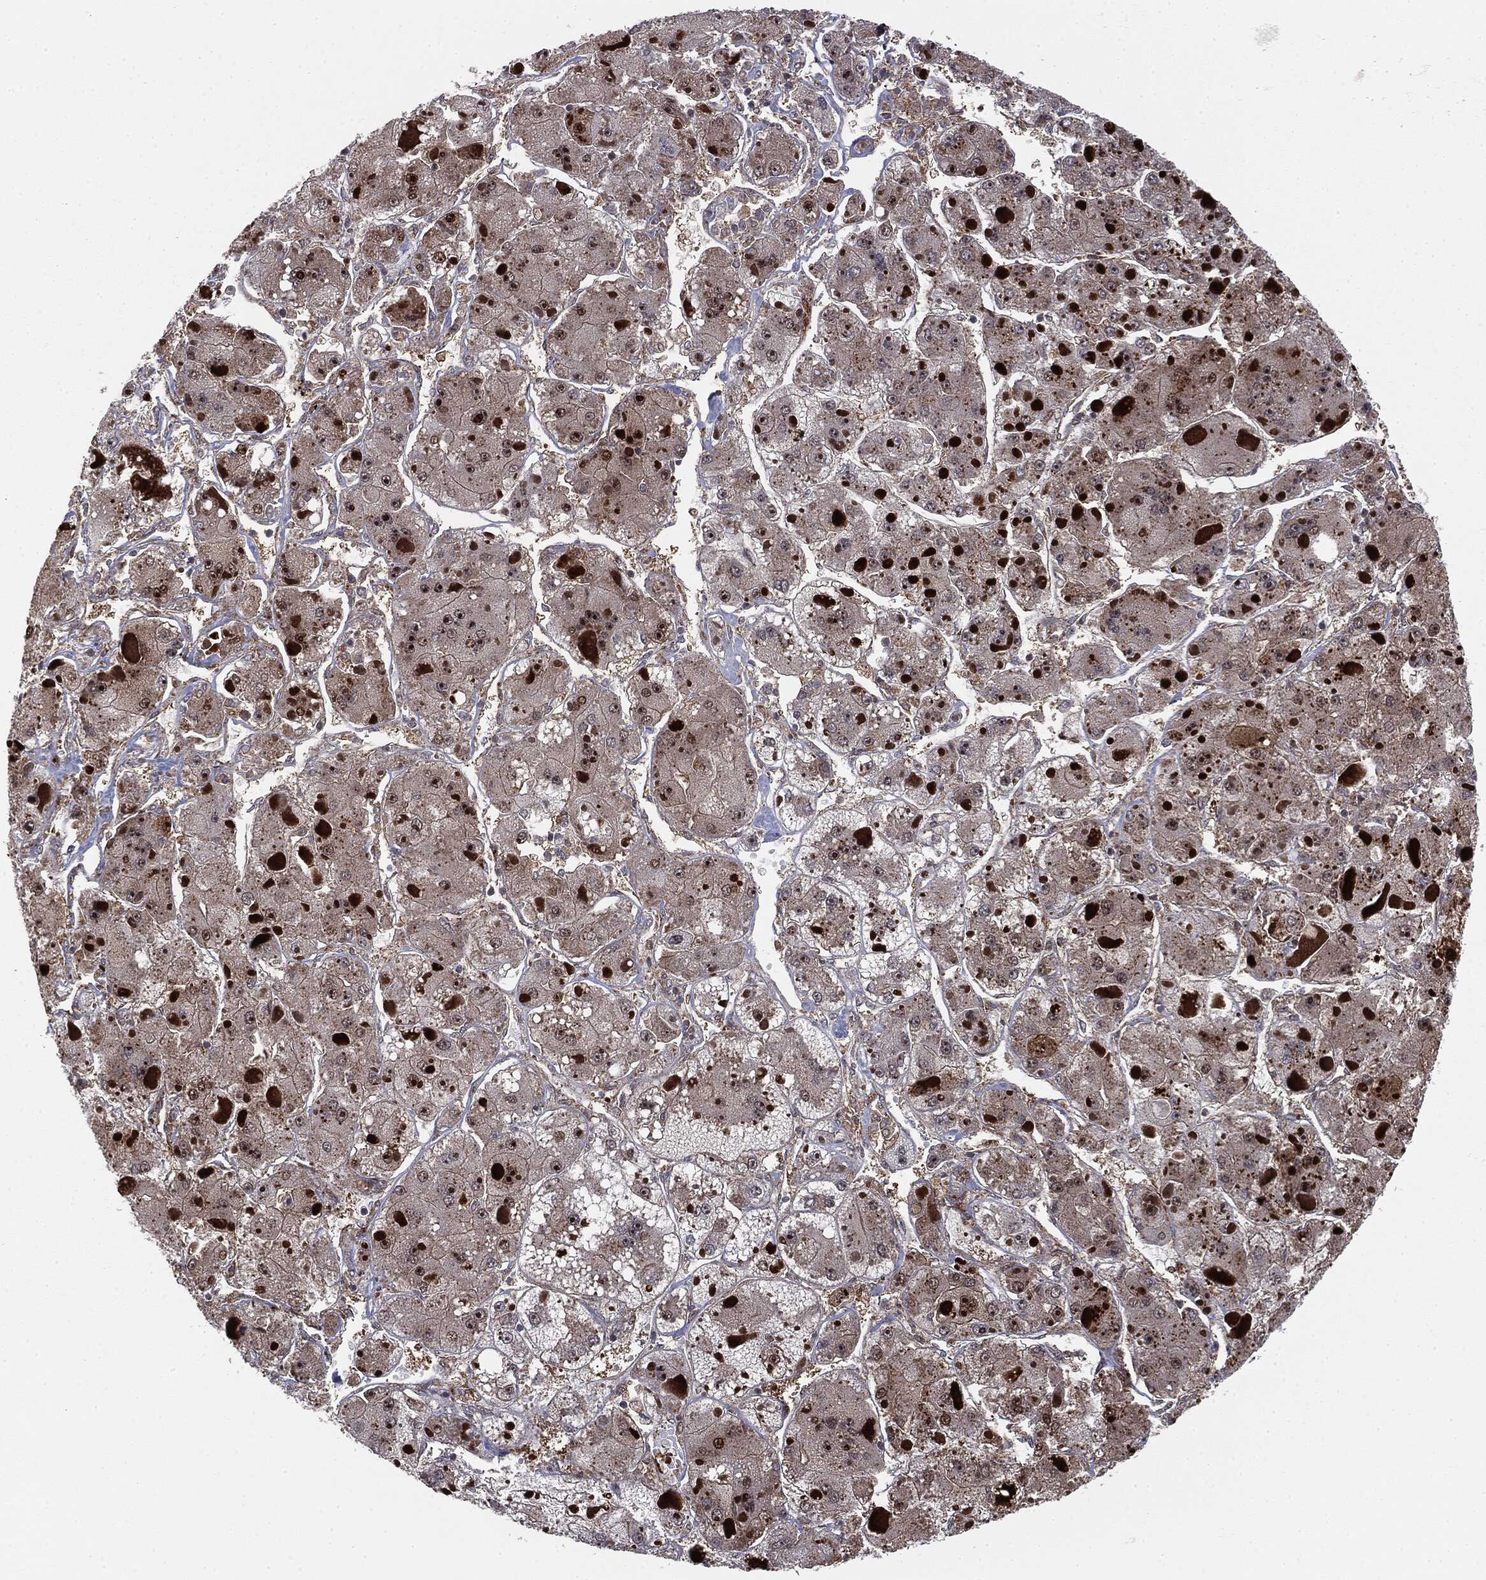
{"staining": {"intensity": "negative", "quantity": "none", "location": "none"}, "tissue": "liver cancer", "cell_type": "Tumor cells", "image_type": "cancer", "snomed": [{"axis": "morphology", "description": "Carcinoma, Hepatocellular, NOS"}, {"axis": "topography", "description": "Liver"}], "caption": "There is no significant expression in tumor cells of hepatocellular carcinoma (liver).", "gene": "PTEN", "patient": {"sex": "female", "age": 73}}